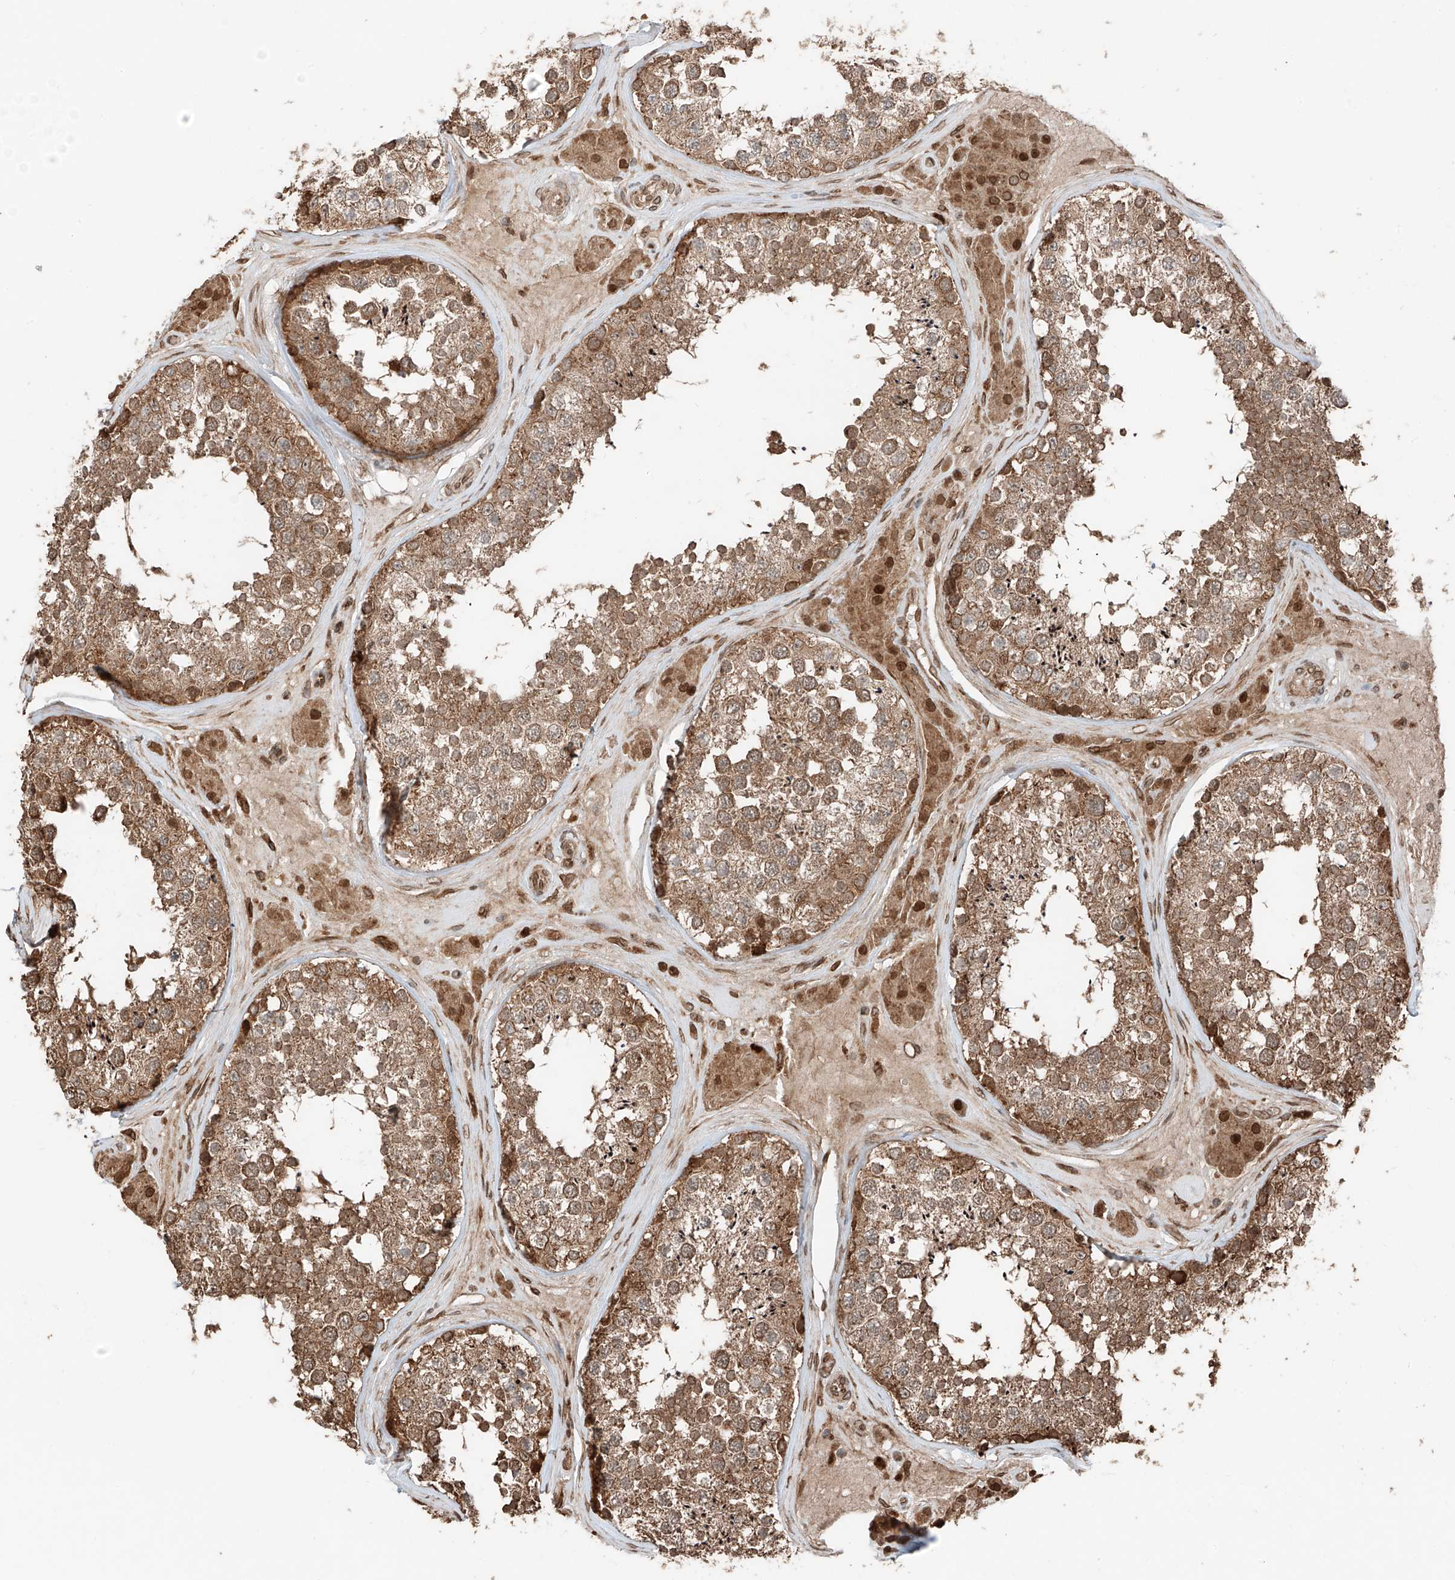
{"staining": {"intensity": "moderate", "quantity": ">75%", "location": "cytoplasmic/membranous"}, "tissue": "testis", "cell_type": "Cells in seminiferous ducts", "image_type": "normal", "snomed": [{"axis": "morphology", "description": "Normal tissue, NOS"}, {"axis": "topography", "description": "Testis"}], "caption": "IHC image of benign testis: human testis stained using IHC displays medium levels of moderate protein expression localized specifically in the cytoplasmic/membranous of cells in seminiferous ducts, appearing as a cytoplasmic/membranous brown color.", "gene": "CEP162", "patient": {"sex": "male", "age": 46}}